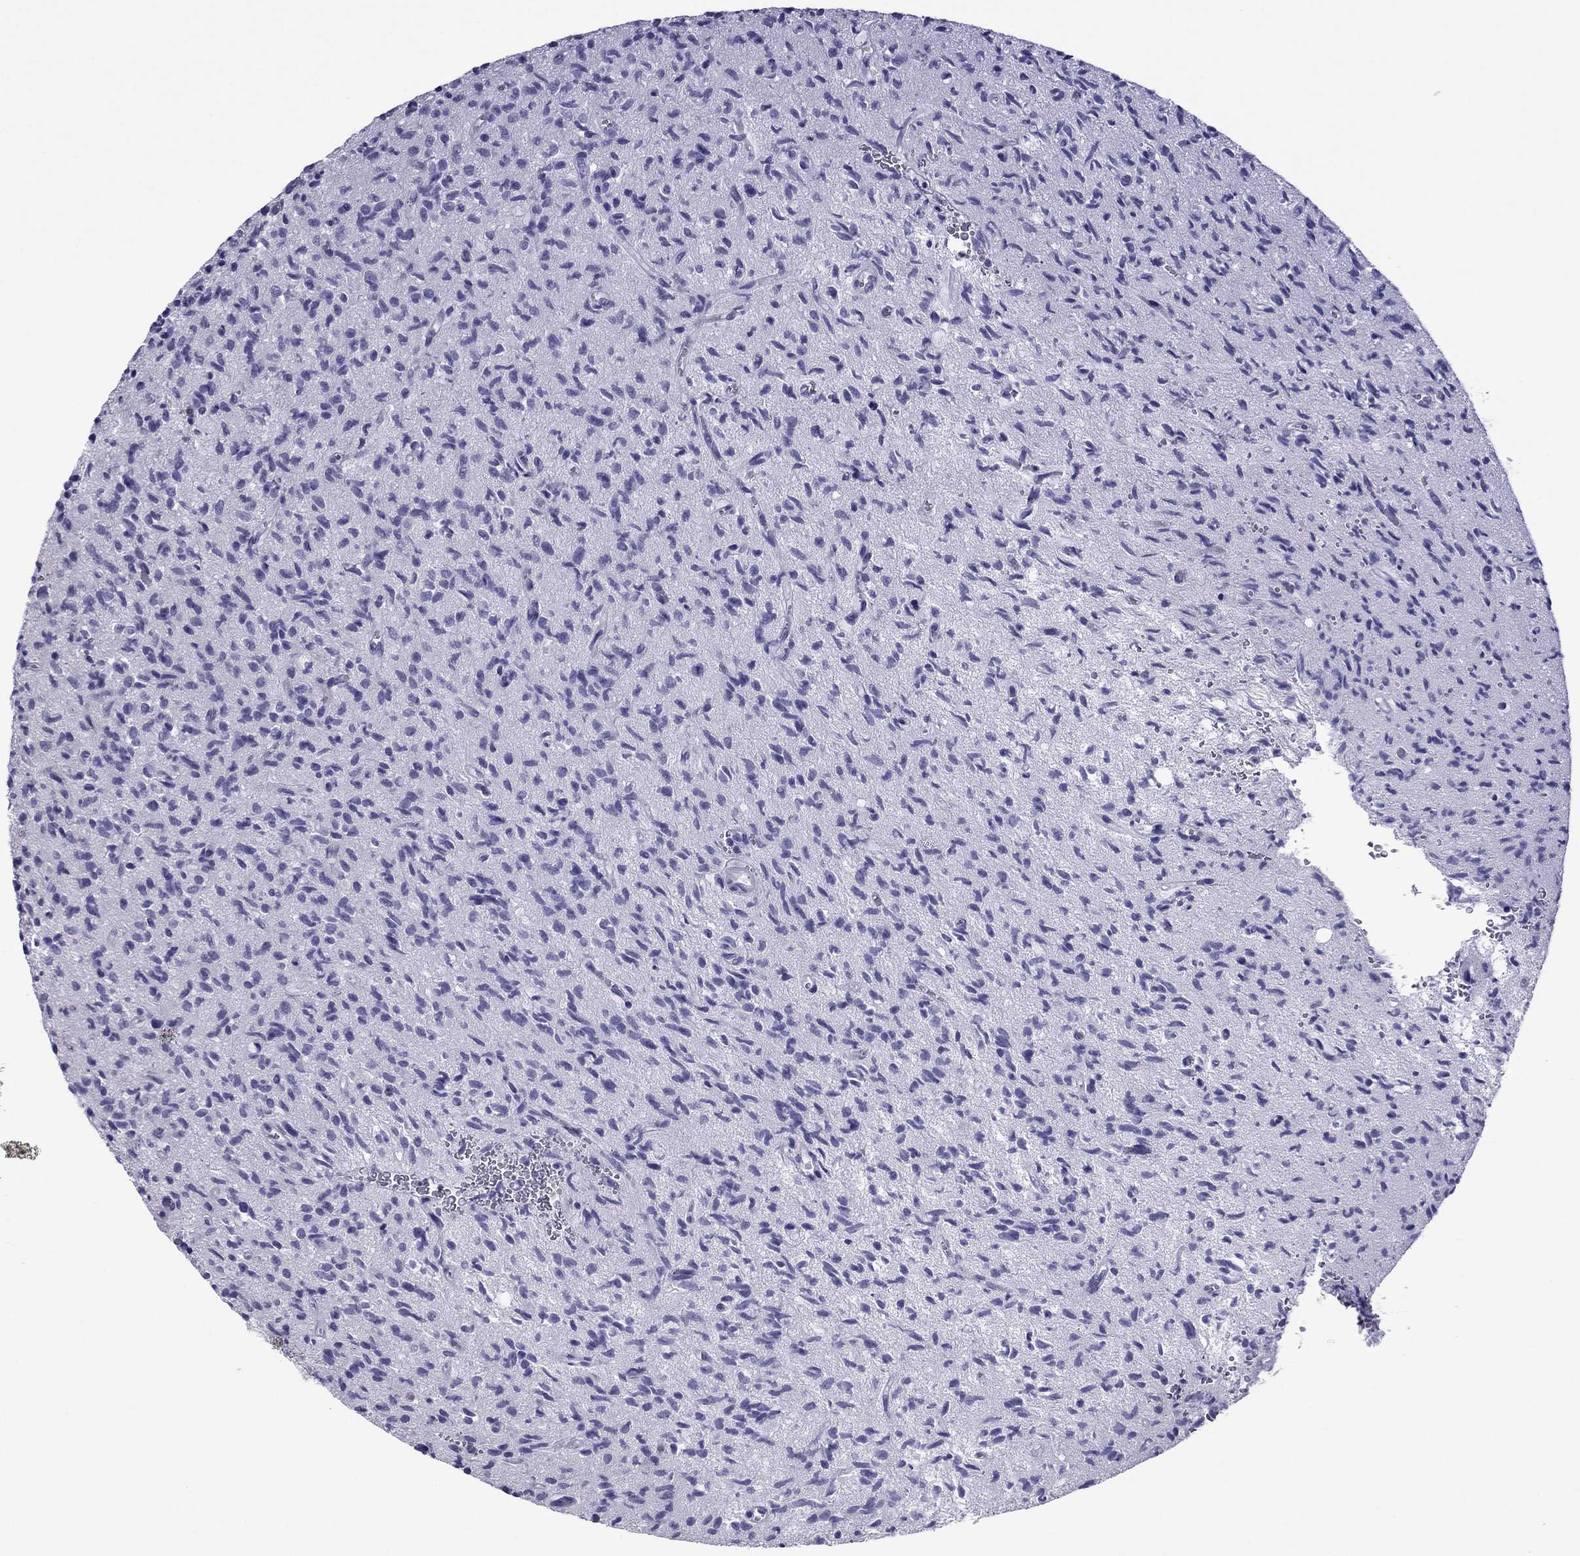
{"staining": {"intensity": "negative", "quantity": "none", "location": "none"}, "tissue": "glioma", "cell_type": "Tumor cells", "image_type": "cancer", "snomed": [{"axis": "morphology", "description": "Glioma, malignant, High grade"}, {"axis": "topography", "description": "Brain"}], "caption": "DAB immunohistochemical staining of human malignant glioma (high-grade) reveals no significant positivity in tumor cells.", "gene": "MYL11", "patient": {"sex": "male", "age": 64}}